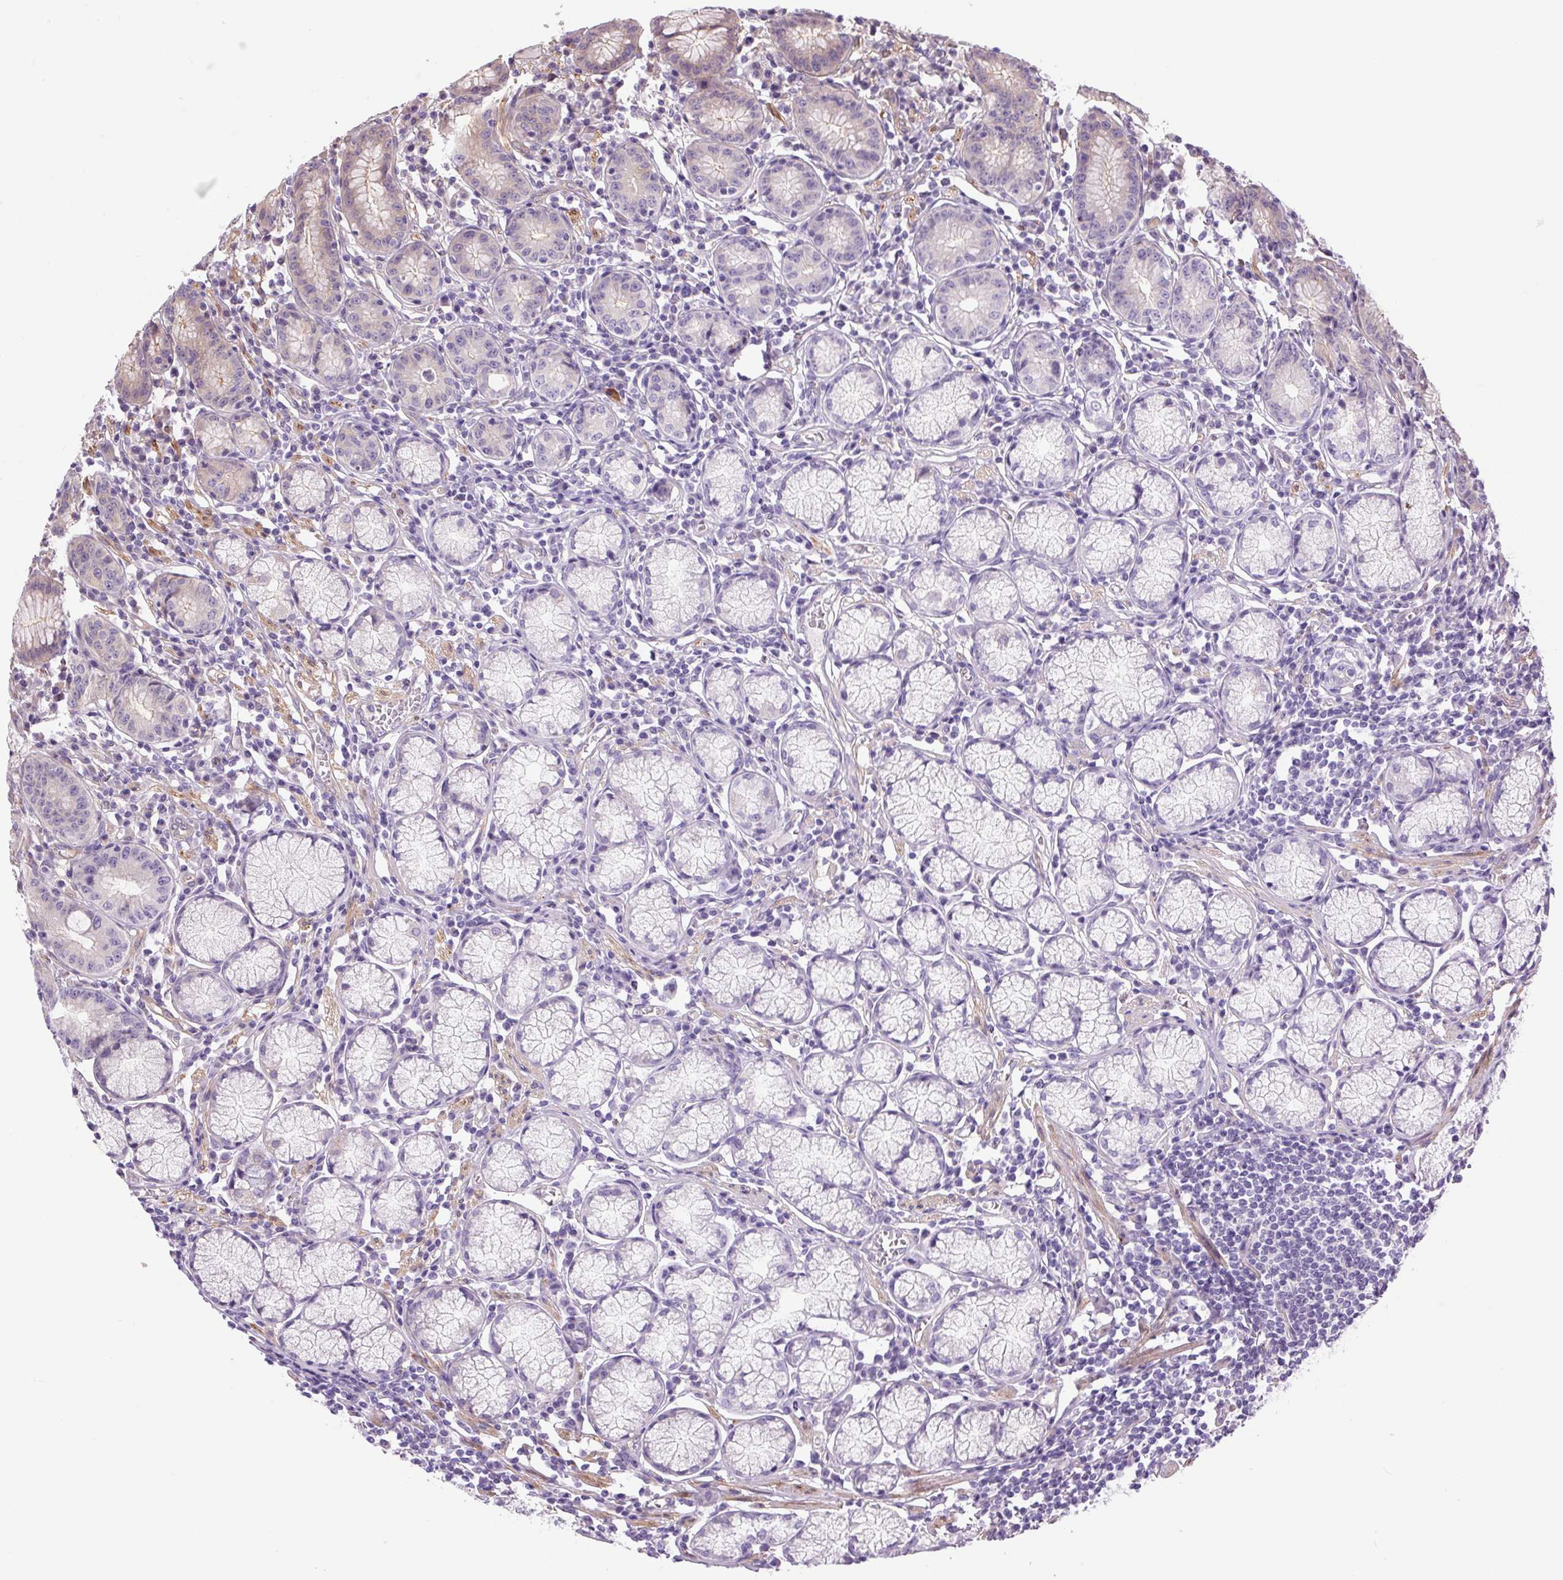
{"staining": {"intensity": "weak", "quantity": "<25%", "location": "cytoplasmic/membranous"}, "tissue": "stomach", "cell_type": "Glandular cells", "image_type": "normal", "snomed": [{"axis": "morphology", "description": "Normal tissue, NOS"}, {"axis": "topography", "description": "Stomach"}], "caption": "Human stomach stained for a protein using IHC exhibits no expression in glandular cells.", "gene": "SEPTIN10", "patient": {"sex": "male", "age": 55}}